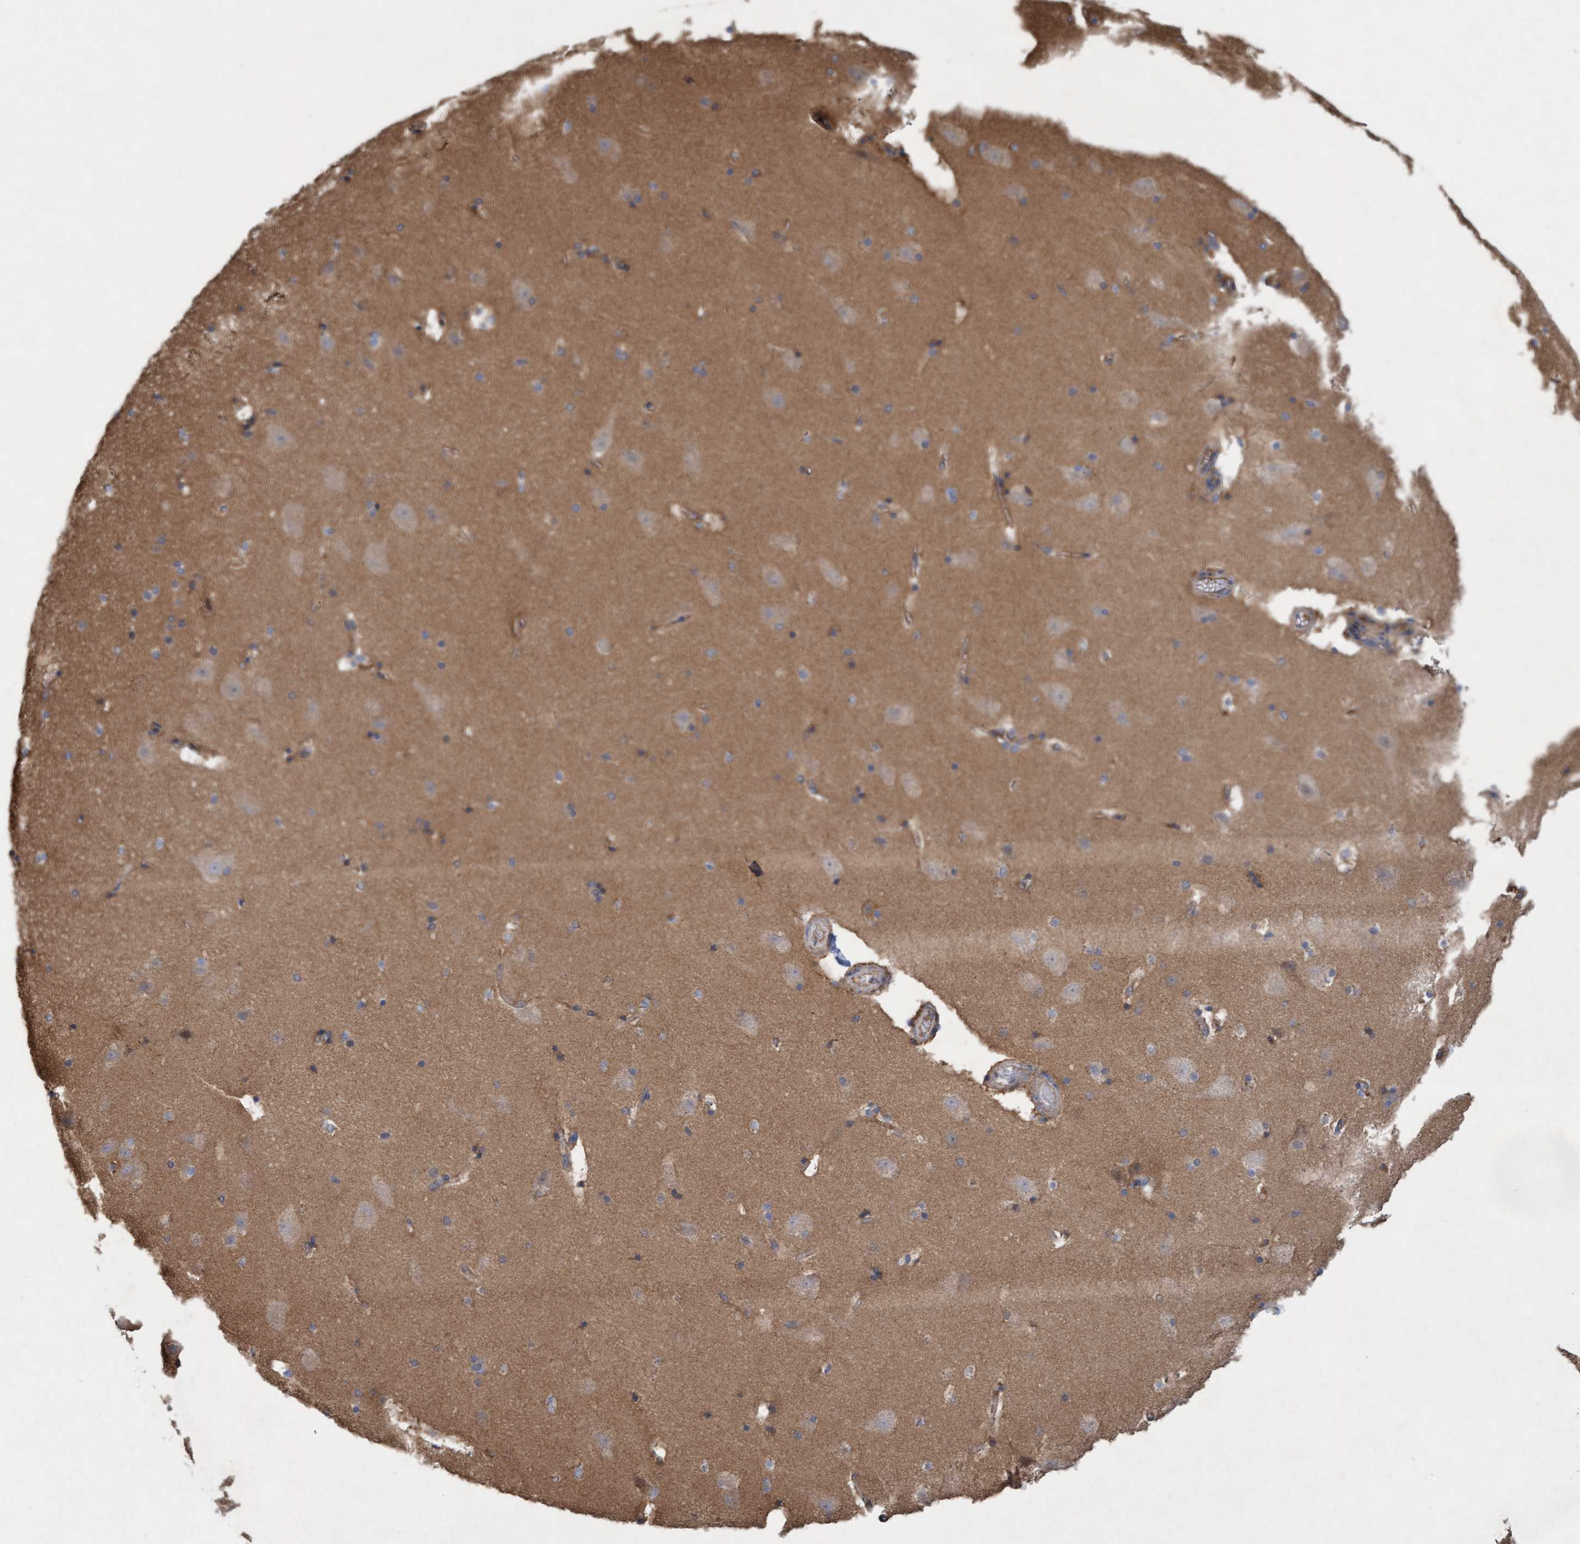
{"staining": {"intensity": "moderate", "quantity": "<25%", "location": "cytoplasmic/membranous"}, "tissue": "hippocampus", "cell_type": "Glial cells", "image_type": "normal", "snomed": [{"axis": "morphology", "description": "Normal tissue, NOS"}, {"axis": "topography", "description": "Hippocampus"}], "caption": "Protein positivity by immunohistochemistry (IHC) demonstrates moderate cytoplasmic/membranous positivity in approximately <25% of glial cells in normal hippocampus. Using DAB (3,3'-diaminobenzidine) (brown) and hematoxylin (blue) stains, captured at high magnification using brightfield microscopy.", "gene": "DDHD2", "patient": {"sex": "male", "age": 45}}